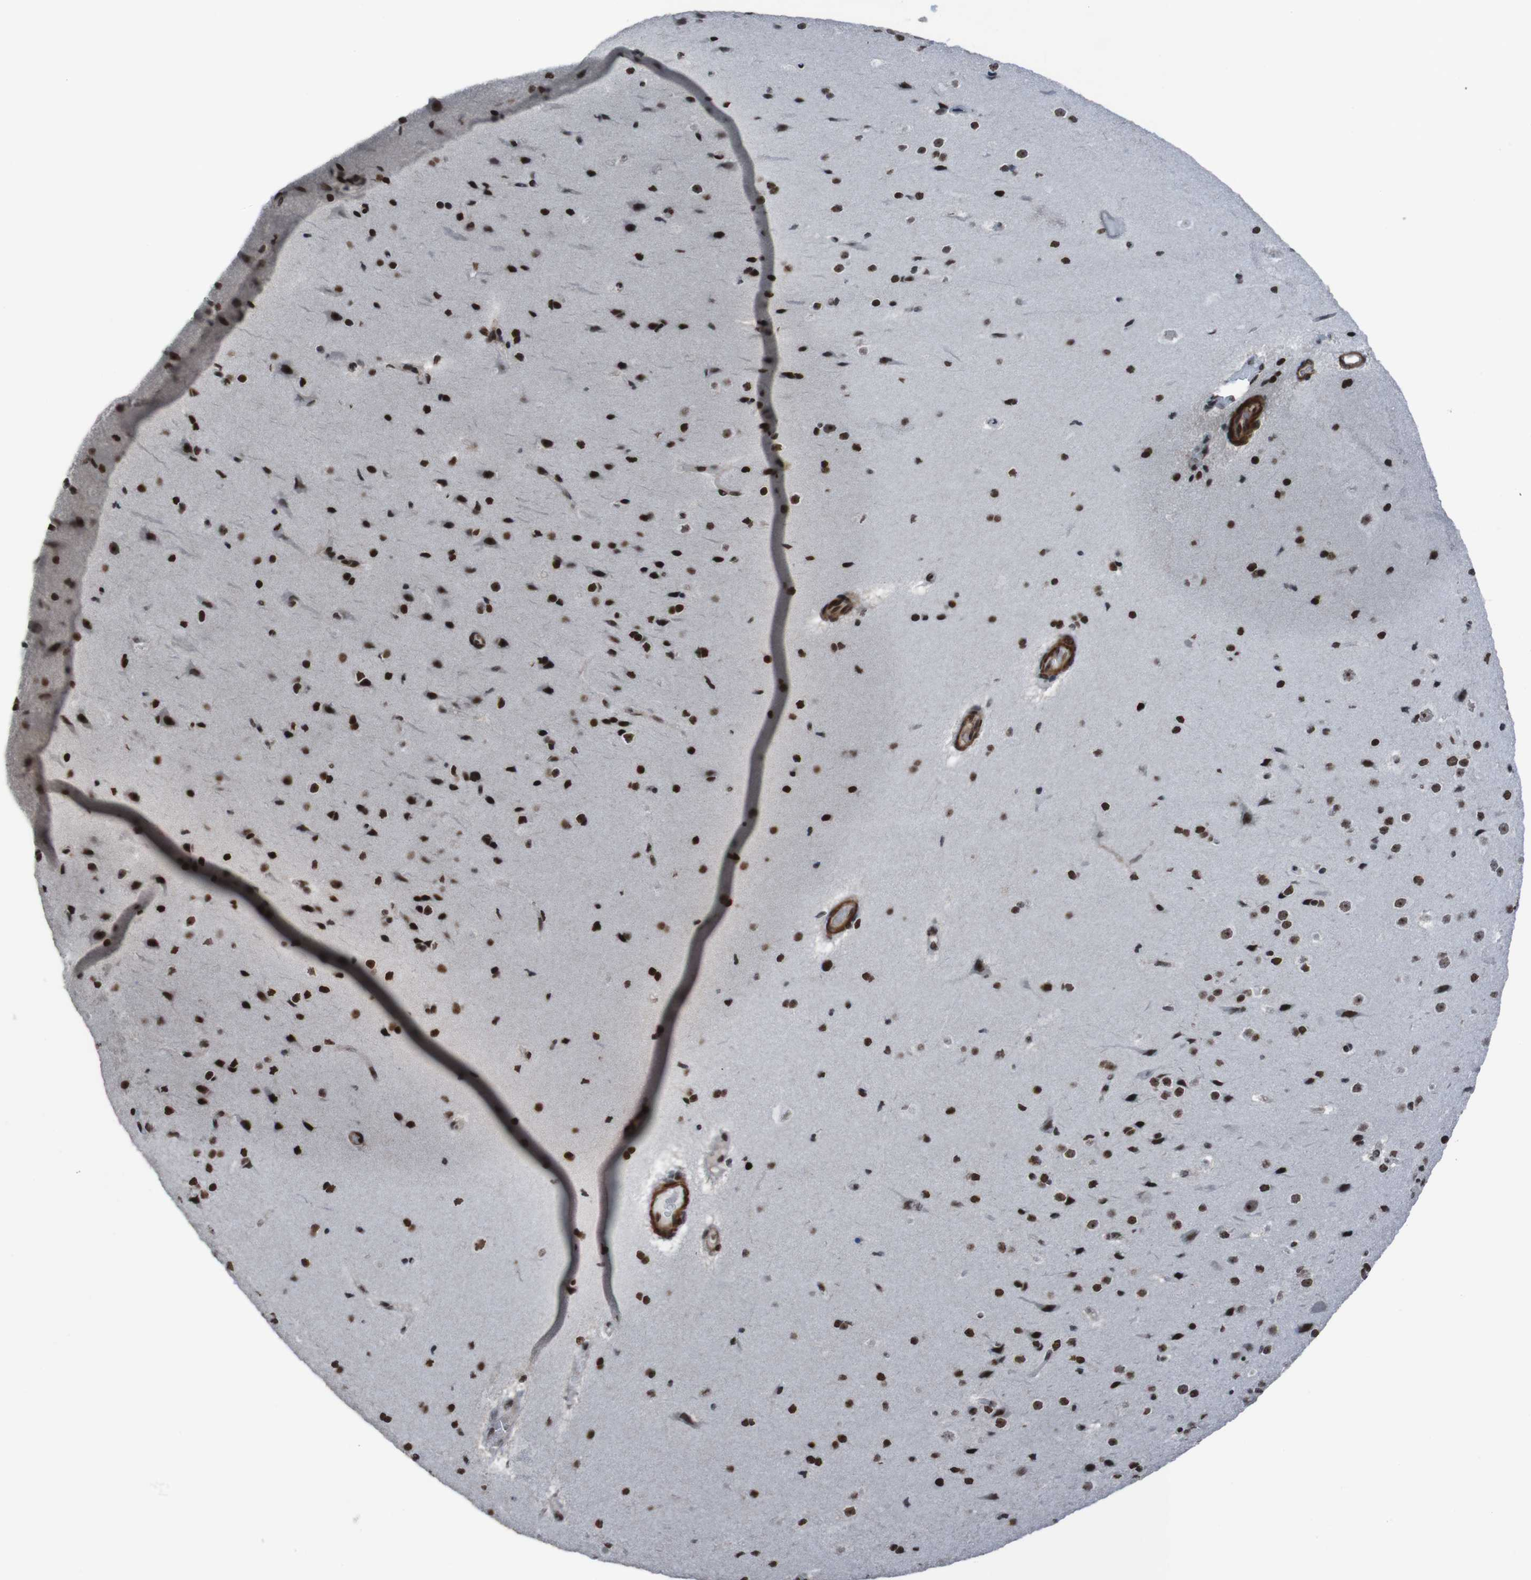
{"staining": {"intensity": "strong", "quantity": ">75%", "location": "nuclear"}, "tissue": "cerebral cortex", "cell_type": "Endothelial cells", "image_type": "normal", "snomed": [{"axis": "morphology", "description": "Normal tissue, NOS"}, {"axis": "morphology", "description": "Developmental malformation"}, {"axis": "topography", "description": "Cerebral cortex"}], "caption": "Benign cerebral cortex reveals strong nuclear positivity in about >75% of endothelial cells (Stains: DAB (3,3'-diaminobenzidine) in brown, nuclei in blue, Microscopy: brightfield microscopy at high magnification)..", "gene": "PHF2", "patient": {"sex": "female", "age": 30}}